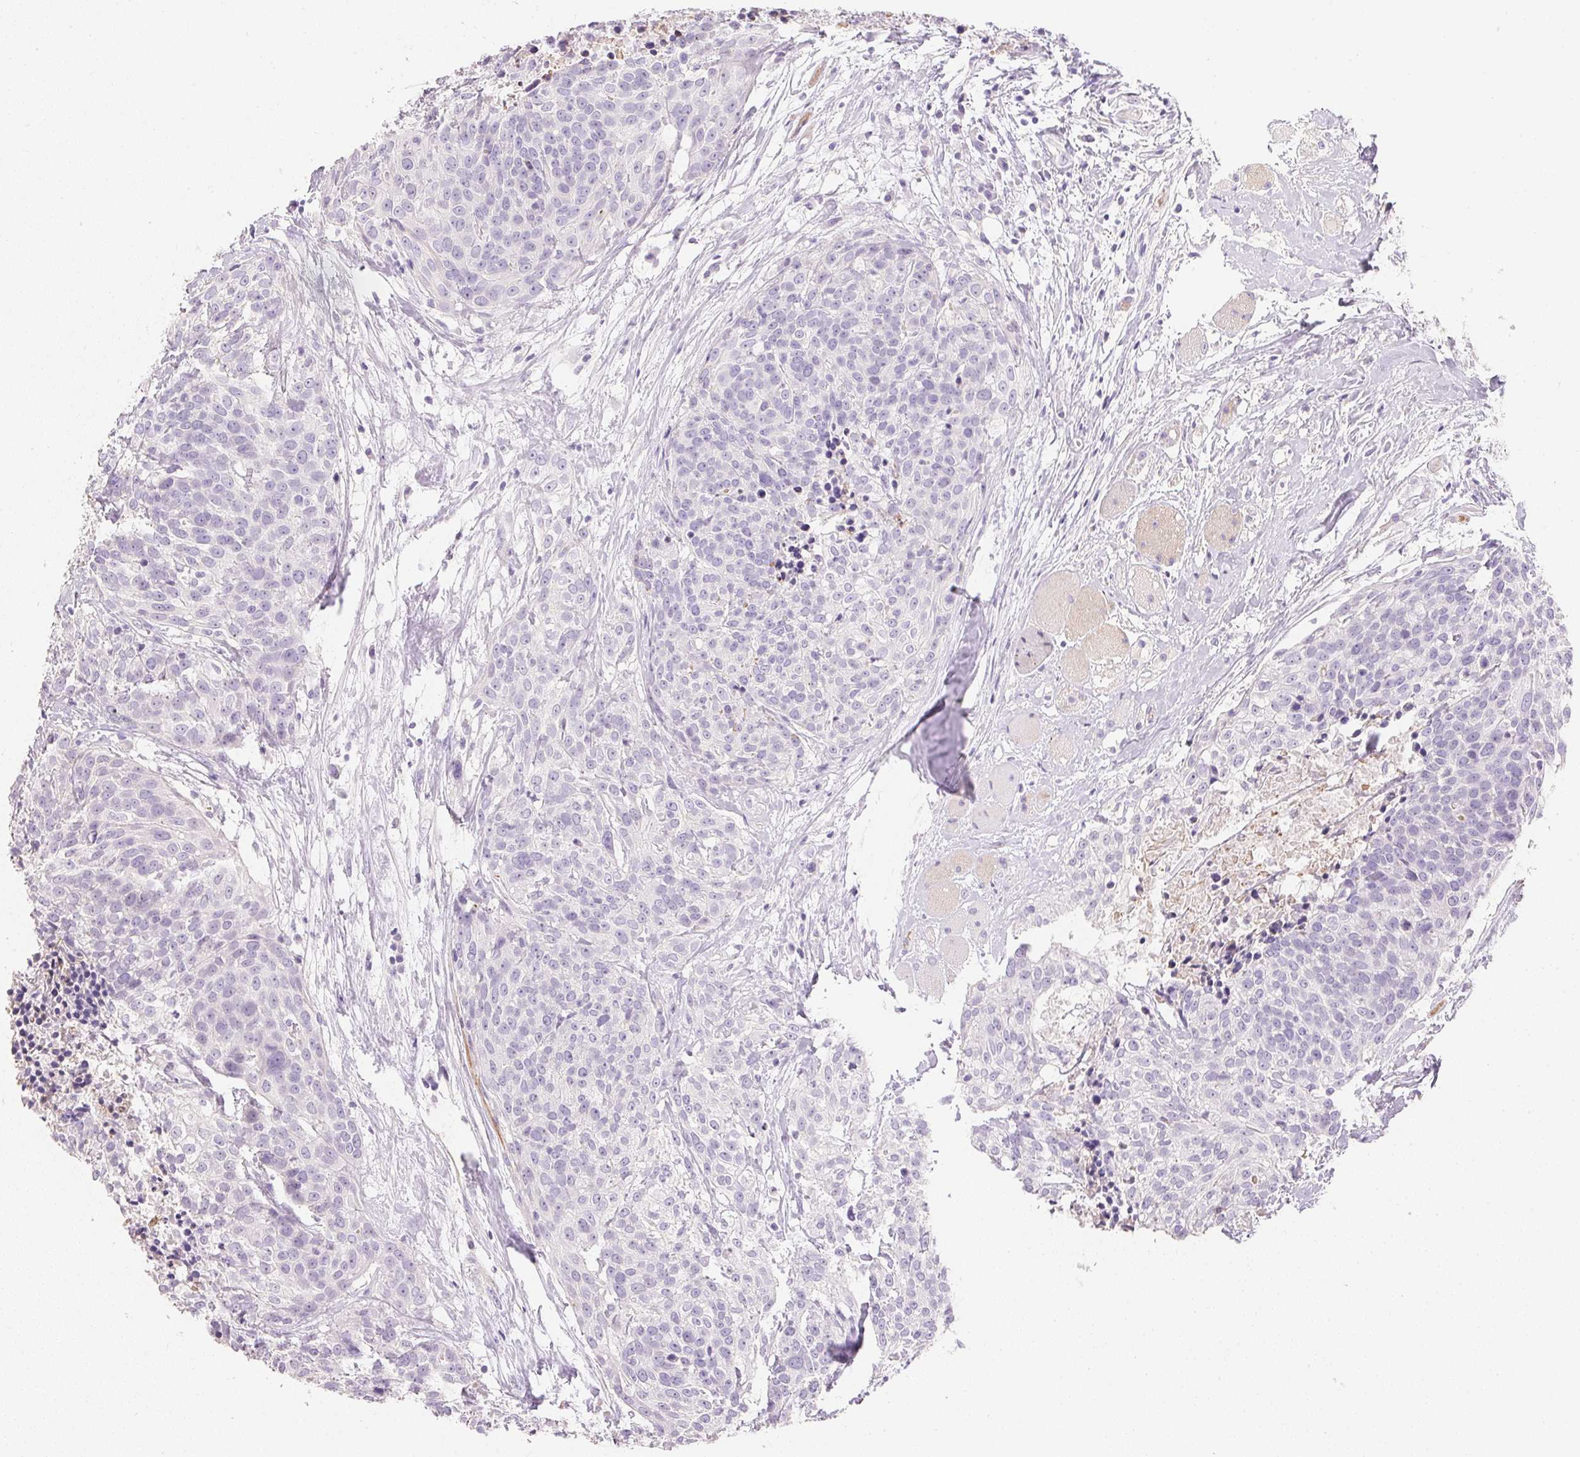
{"staining": {"intensity": "negative", "quantity": "none", "location": "none"}, "tissue": "head and neck cancer", "cell_type": "Tumor cells", "image_type": "cancer", "snomed": [{"axis": "morphology", "description": "Squamous cell carcinoma, NOS"}, {"axis": "topography", "description": "Oral tissue"}, {"axis": "topography", "description": "Head-Neck"}], "caption": "Tumor cells show no significant protein expression in head and neck squamous cell carcinoma.", "gene": "KCNE2", "patient": {"sex": "male", "age": 64}}